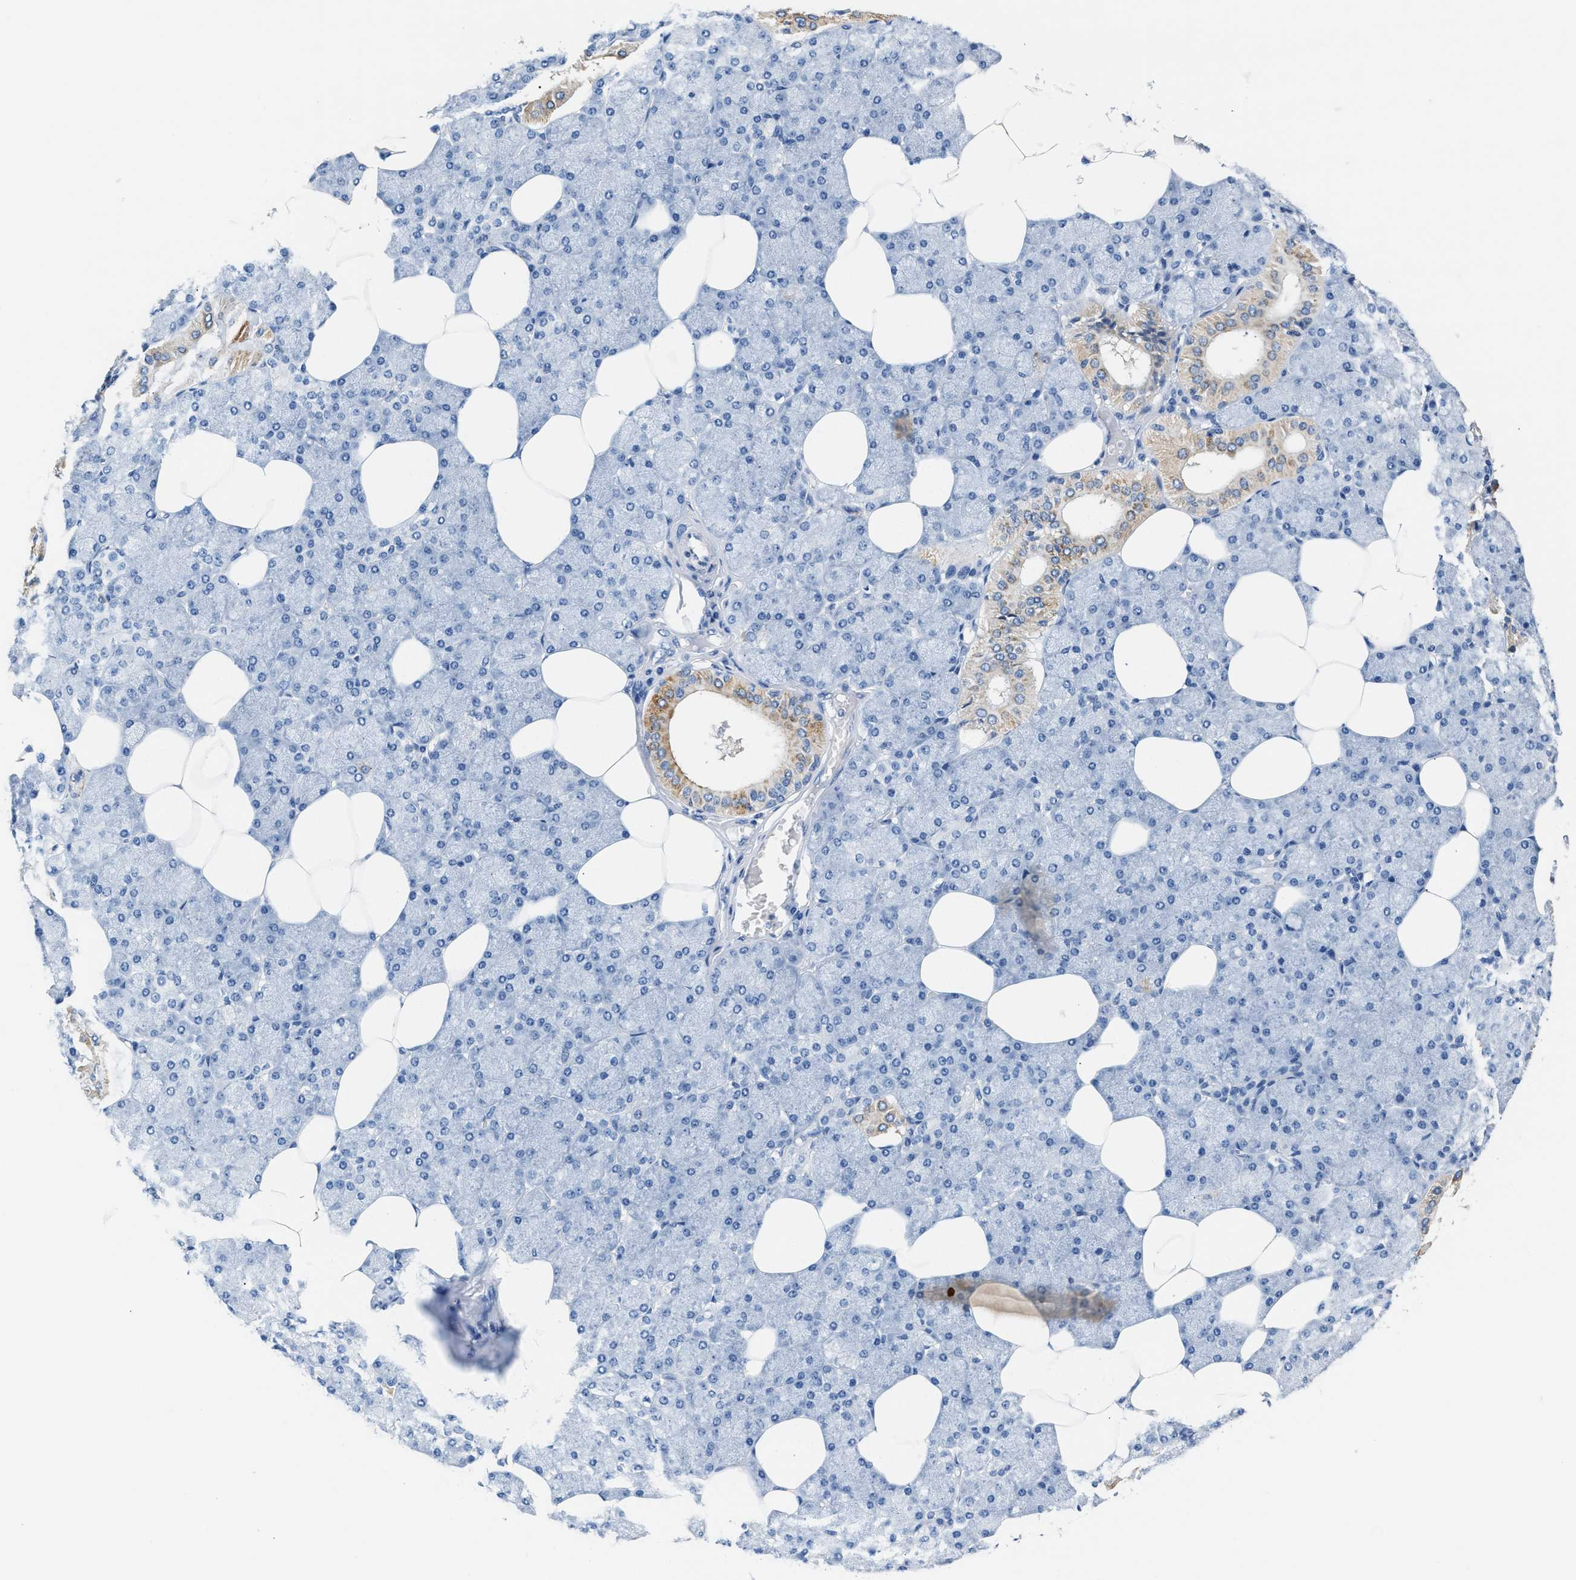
{"staining": {"intensity": "weak", "quantity": "<25%", "location": "cytoplasmic/membranous"}, "tissue": "salivary gland", "cell_type": "Glandular cells", "image_type": "normal", "snomed": [{"axis": "morphology", "description": "Normal tissue, NOS"}, {"axis": "topography", "description": "Salivary gland"}], "caption": "This photomicrograph is of unremarkable salivary gland stained with IHC to label a protein in brown with the nuclei are counter-stained blue. There is no staining in glandular cells.", "gene": "TUT7", "patient": {"sex": "male", "age": 62}}